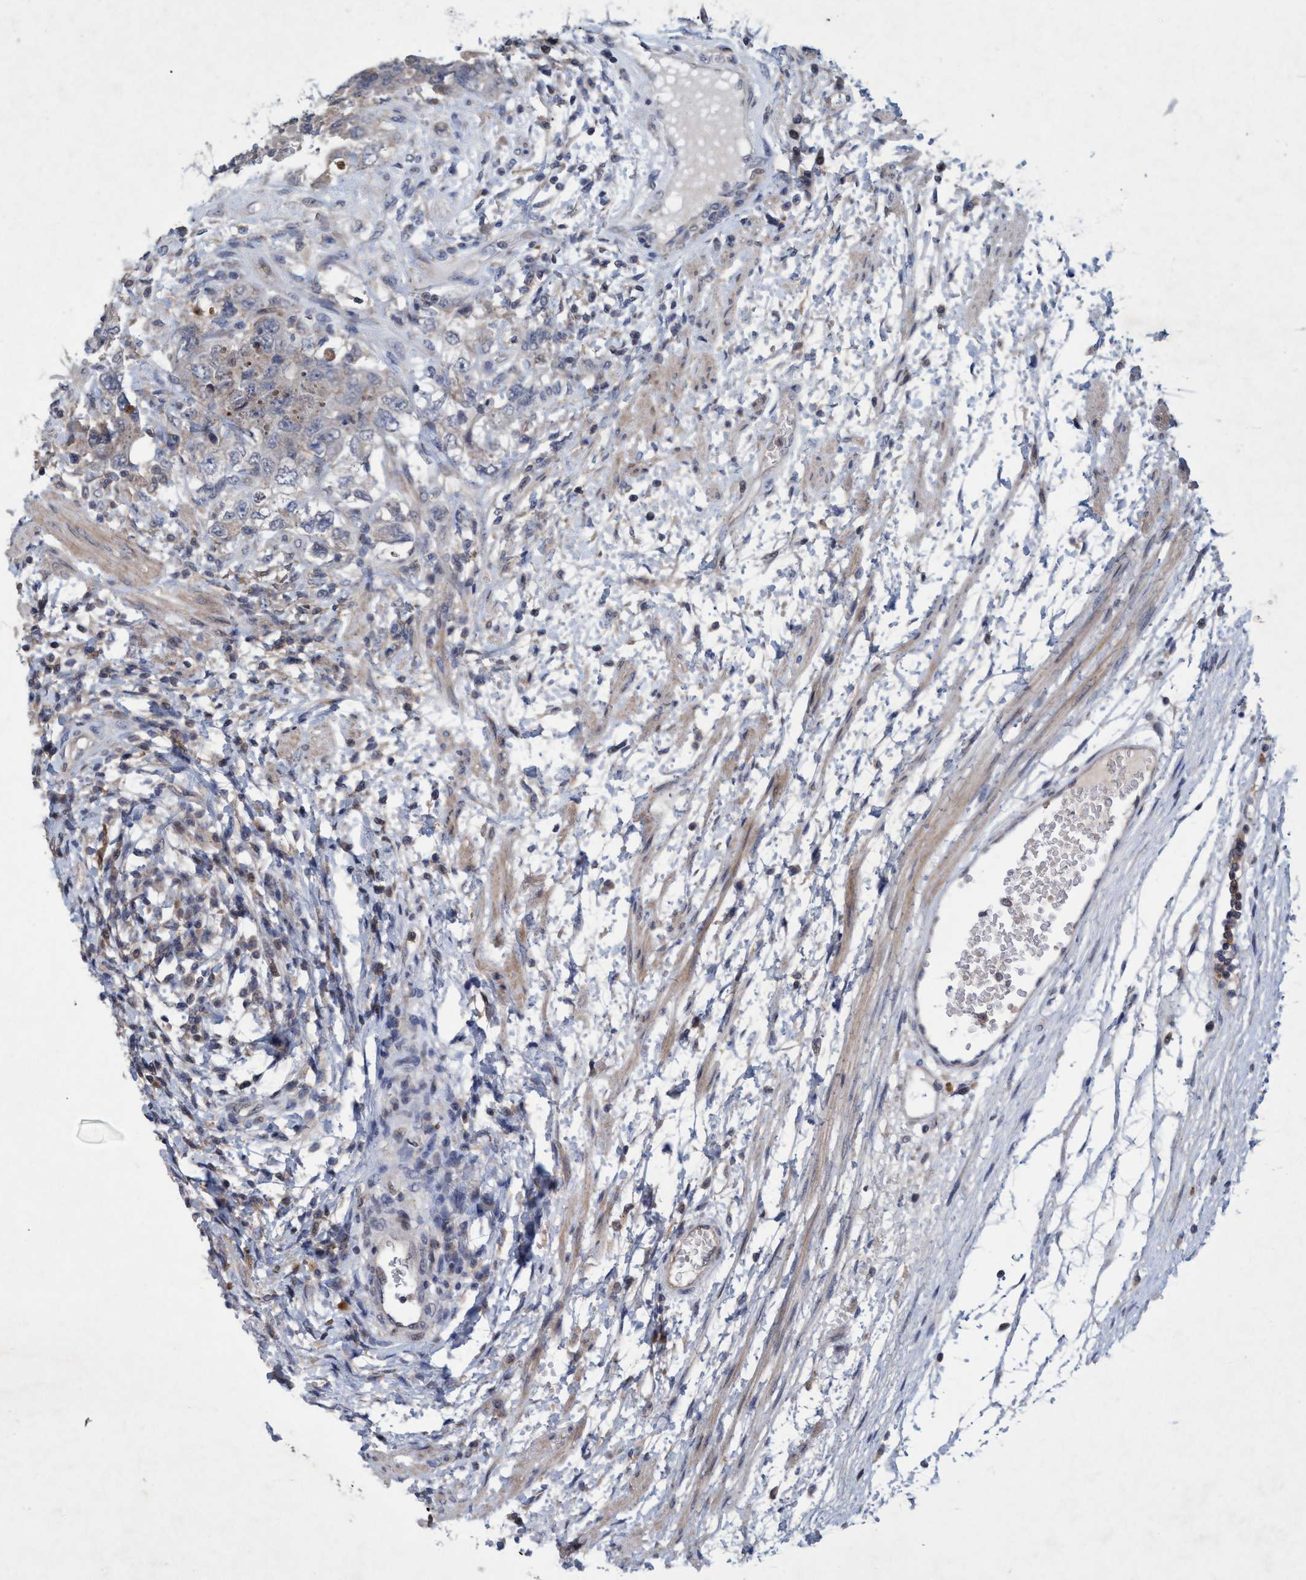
{"staining": {"intensity": "negative", "quantity": "none", "location": "none"}, "tissue": "testis cancer", "cell_type": "Tumor cells", "image_type": "cancer", "snomed": [{"axis": "morphology", "description": "Carcinoma, Embryonal, NOS"}, {"axis": "topography", "description": "Testis"}], "caption": "Testis embryonal carcinoma was stained to show a protein in brown. There is no significant staining in tumor cells.", "gene": "ZNF677", "patient": {"sex": "male", "age": 26}}